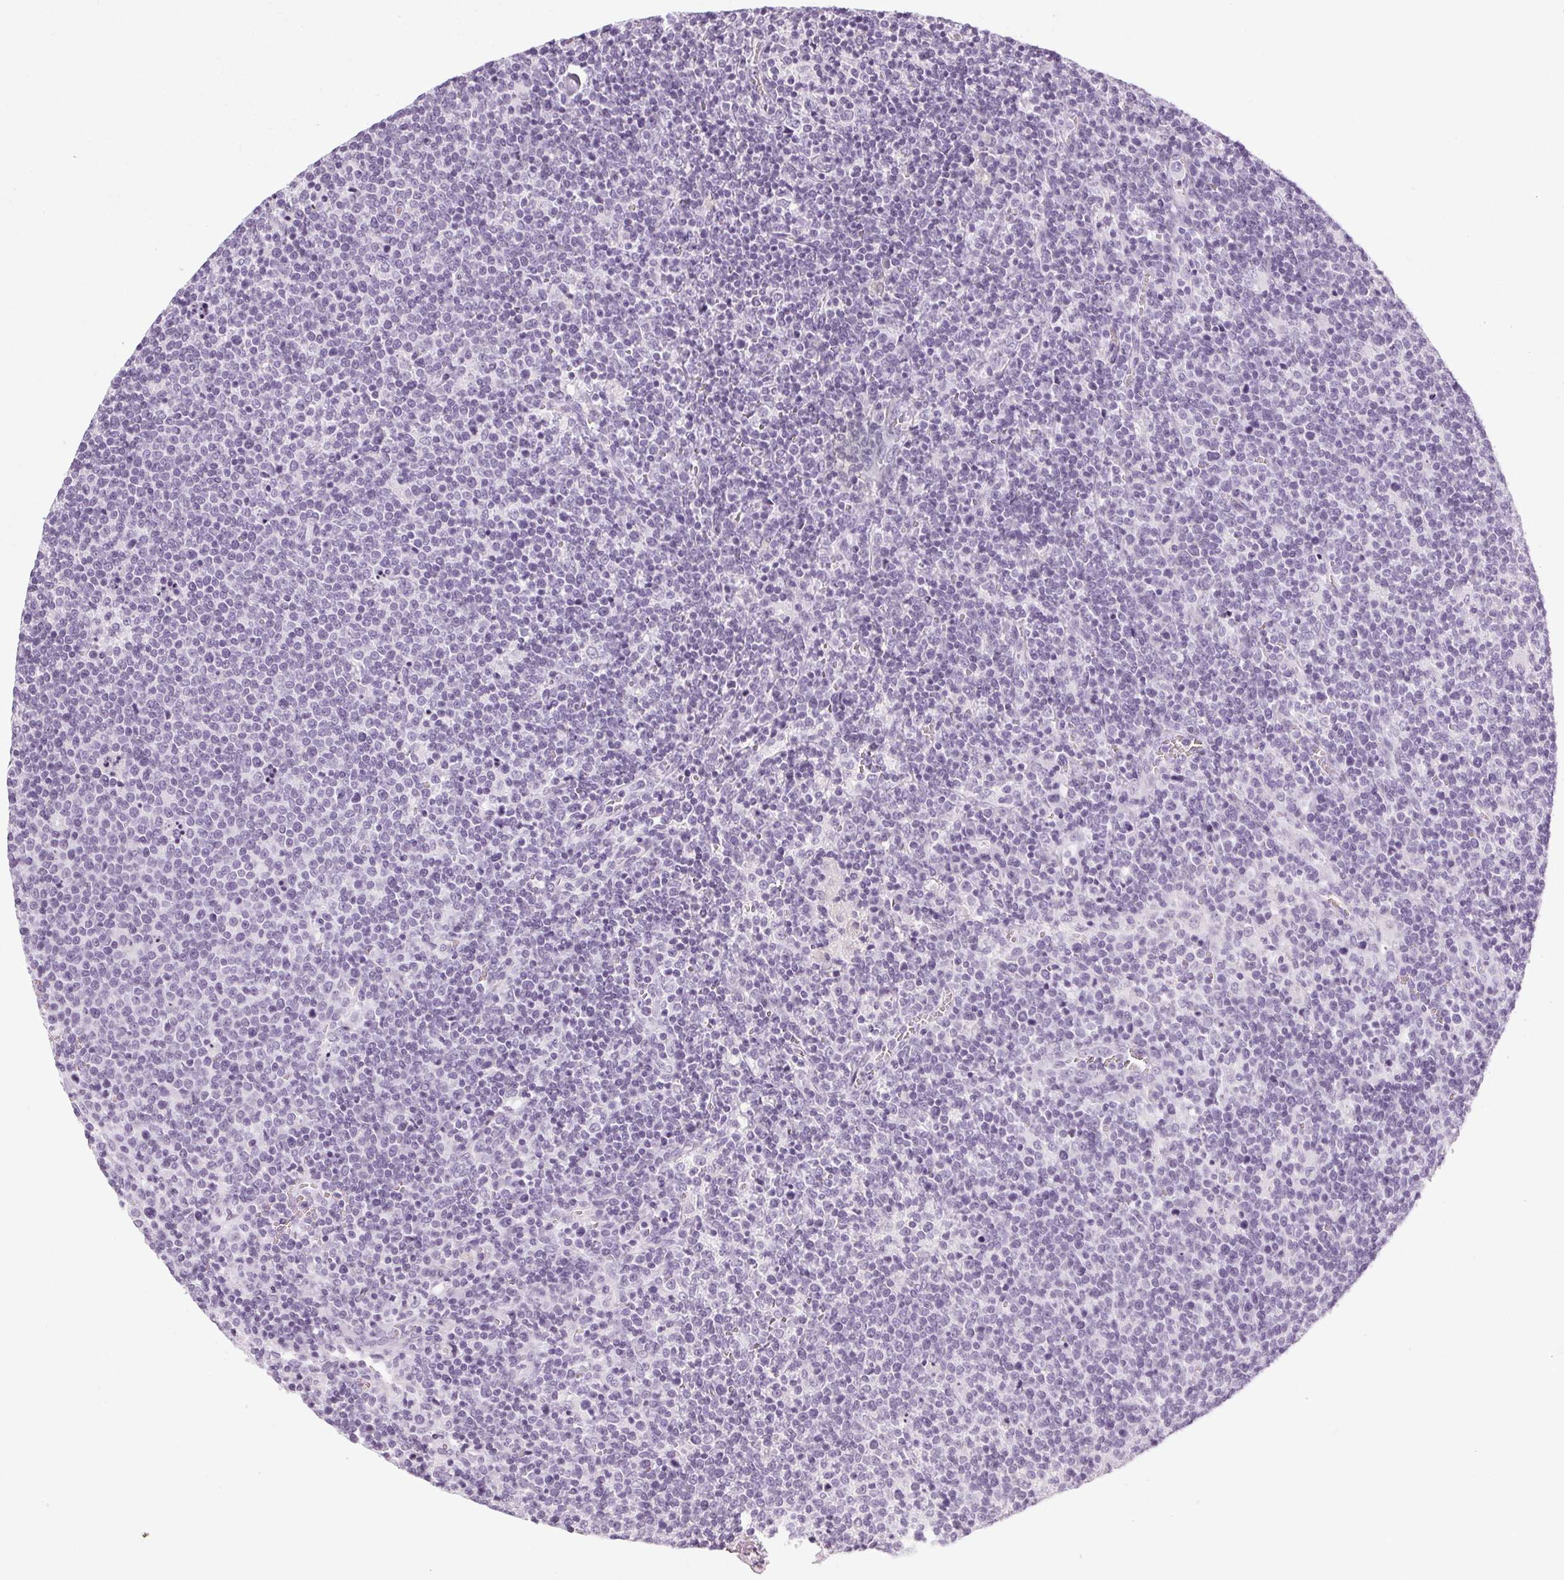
{"staining": {"intensity": "negative", "quantity": "none", "location": "none"}, "tissue": "lymphoma", "cell_type": "Tumor cells", "image_type": "cancer", "snomed": [{"axis": "morphology", "description": "Malignant lymphoma, non-Hodgkin's type, High grade"}, {"axis": "topography", "description": "Lymph node"}], "caption": "Tumor cells are negative for protein expression in human malignant lymphoma, non-Hodgkin's type (high-grade).", "gene": "POMC", "patient": {"sex": "male", "age": 61}}